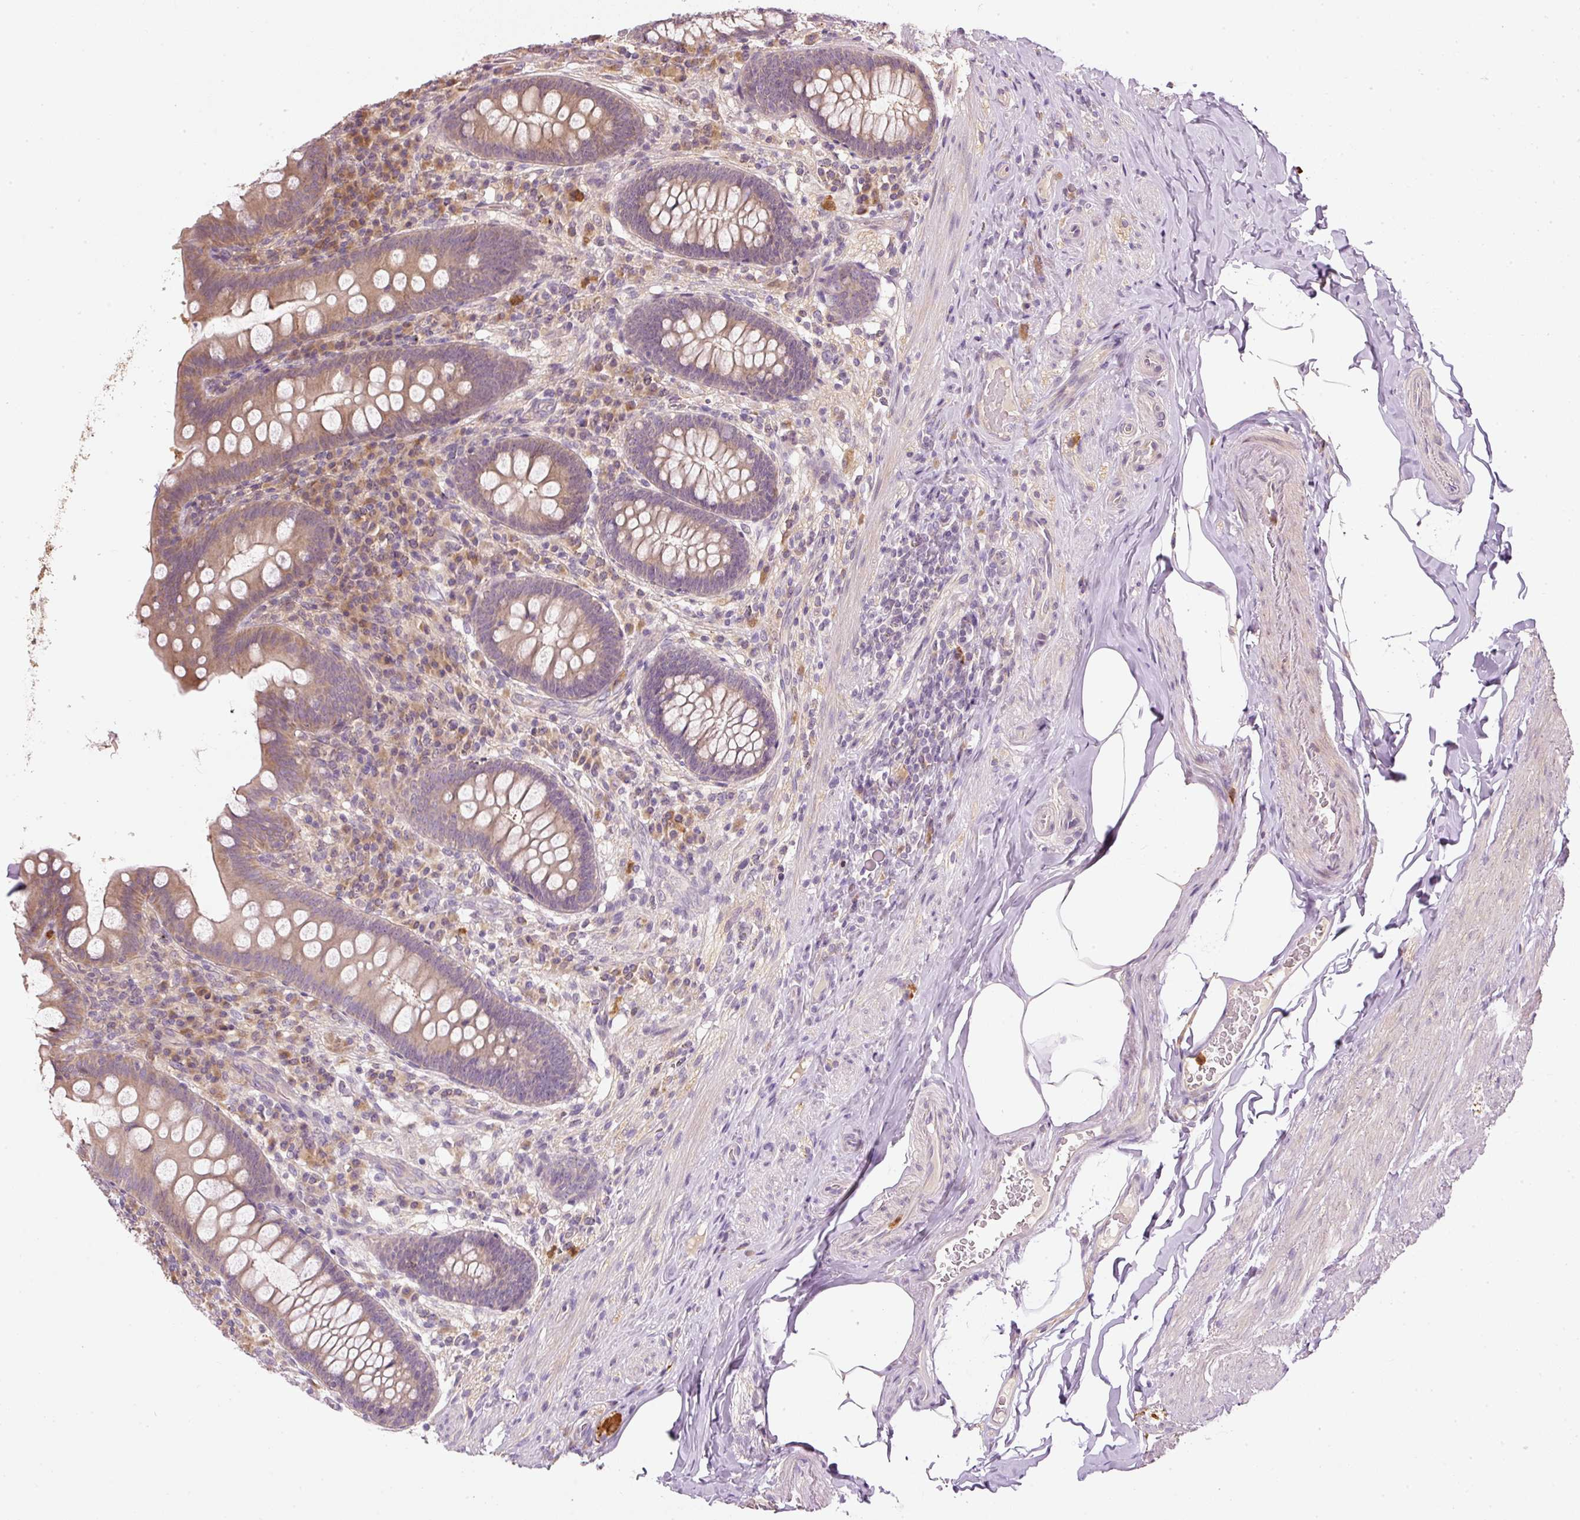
{"staining": {"intensity": "moderate", "quantity": "25%-75%", "location": "cytoplasmic/membranous"}, "tissue": "appendix", "cell_type": "Glandular cells", "image_type": "normal", "snomed": [{"axis": "morphology", "description": "Normal tissue, NOS"}, {"axis": "topography", "description": "Appendix"}], "caption": "The image reveals a brown stain indicating the presence of a protein in the cytoplasmic/membranous of glandular cells in appendix.", "gene": "CTTNBP2", "patient": {"sex": "male", "age": 71}}